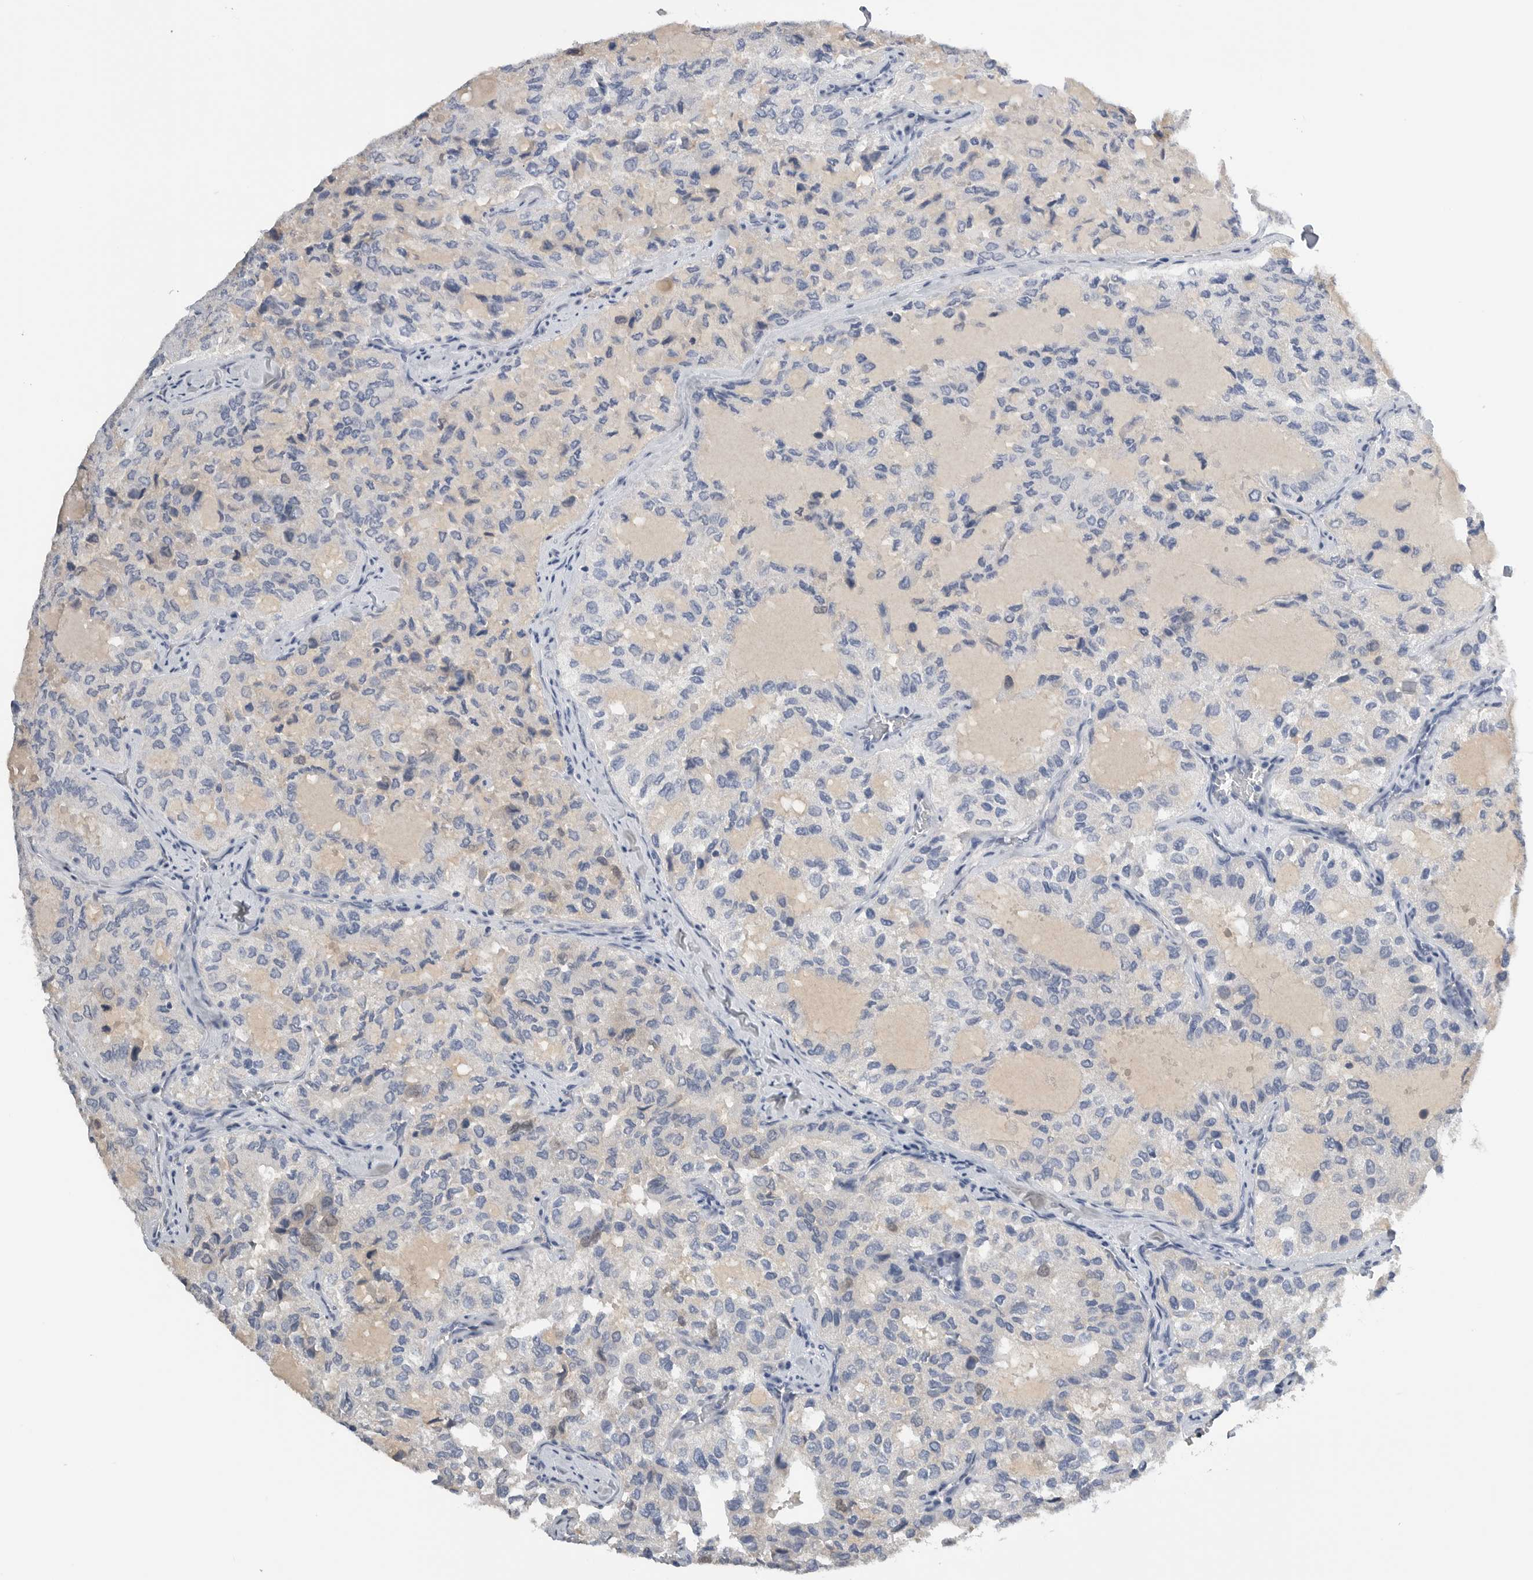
{"staining": {"intensity": "negative", "quantity": "none", "location": "none"}, "tissue": "thyroid cancer", "cell_type": "Tumor cells", "image_type": "cancer", "snomed": [{"axis": "morphology", "description": "Follicular adenoma carcinoma, NOS"}, {"axis": "topography", "description": "Thyroid gland"}], "caption": "Tumor cells show no significant protein positivity in thyroid cancer (follicular adenoma carcinoma).", "gene": "FABP6", "patient": {"sex": "male", "age": 75}}